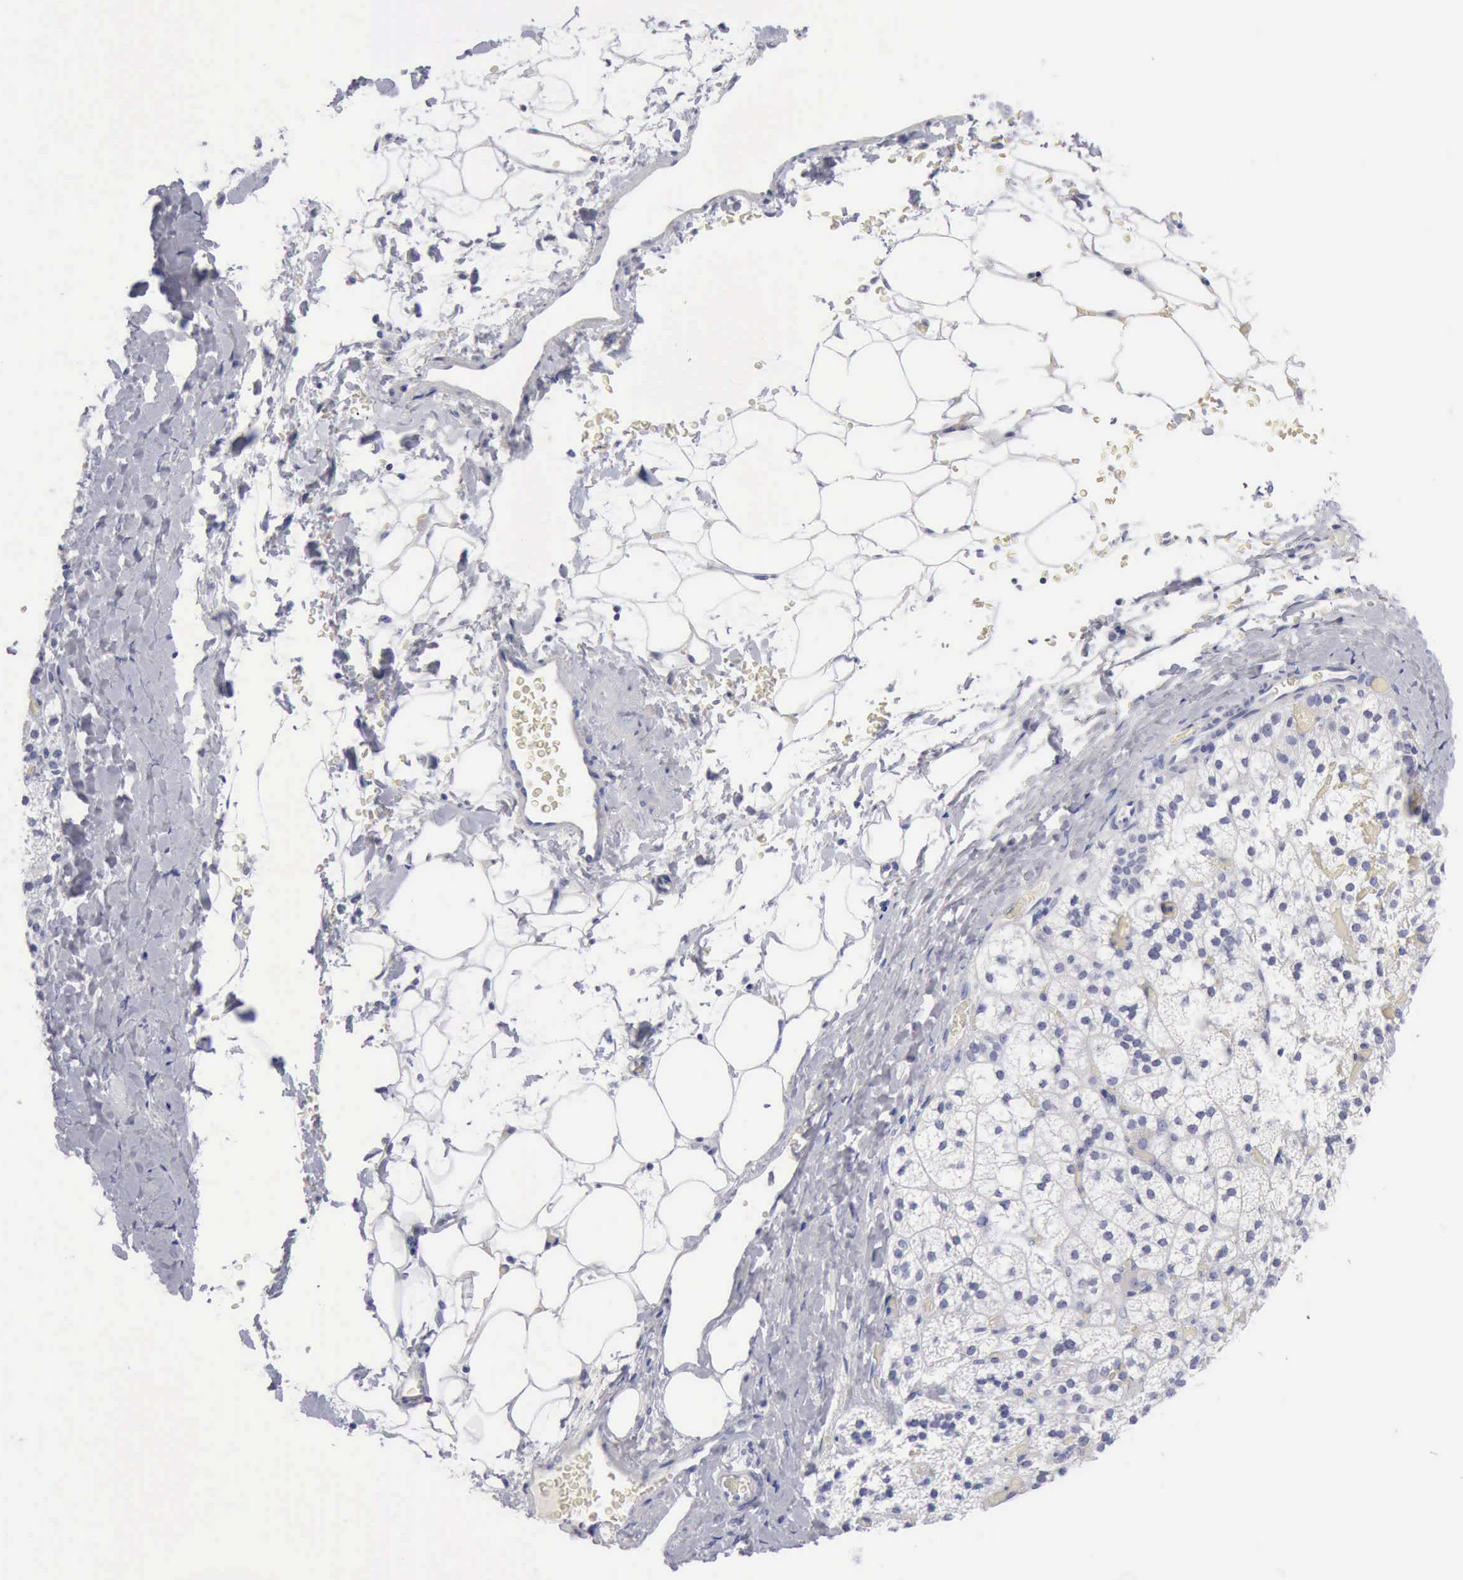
{"staining": {"intensity": "negative", "quantity": "none", "location": "none"}, "tissue": "adrenal gland", "cell_type": "Glandular cells", "image_type": "normal", "snomed": [{"axis": "morphology", "description": "Normal tissue, NOS"}, {"axis": "topography", "description": "Adrenal gland"}], "caption": "The immunohistochemistry (IHC) histopathology image has no significant positivity in glandular cells of adrenal gland. Brightfield microscopy of immunohistochemistry stained with DAB (brown) and hematoxylin (blue), captured at high magnification.", "gene": "CYP19A1", "patient": {"sex": "male", "age": 53}}